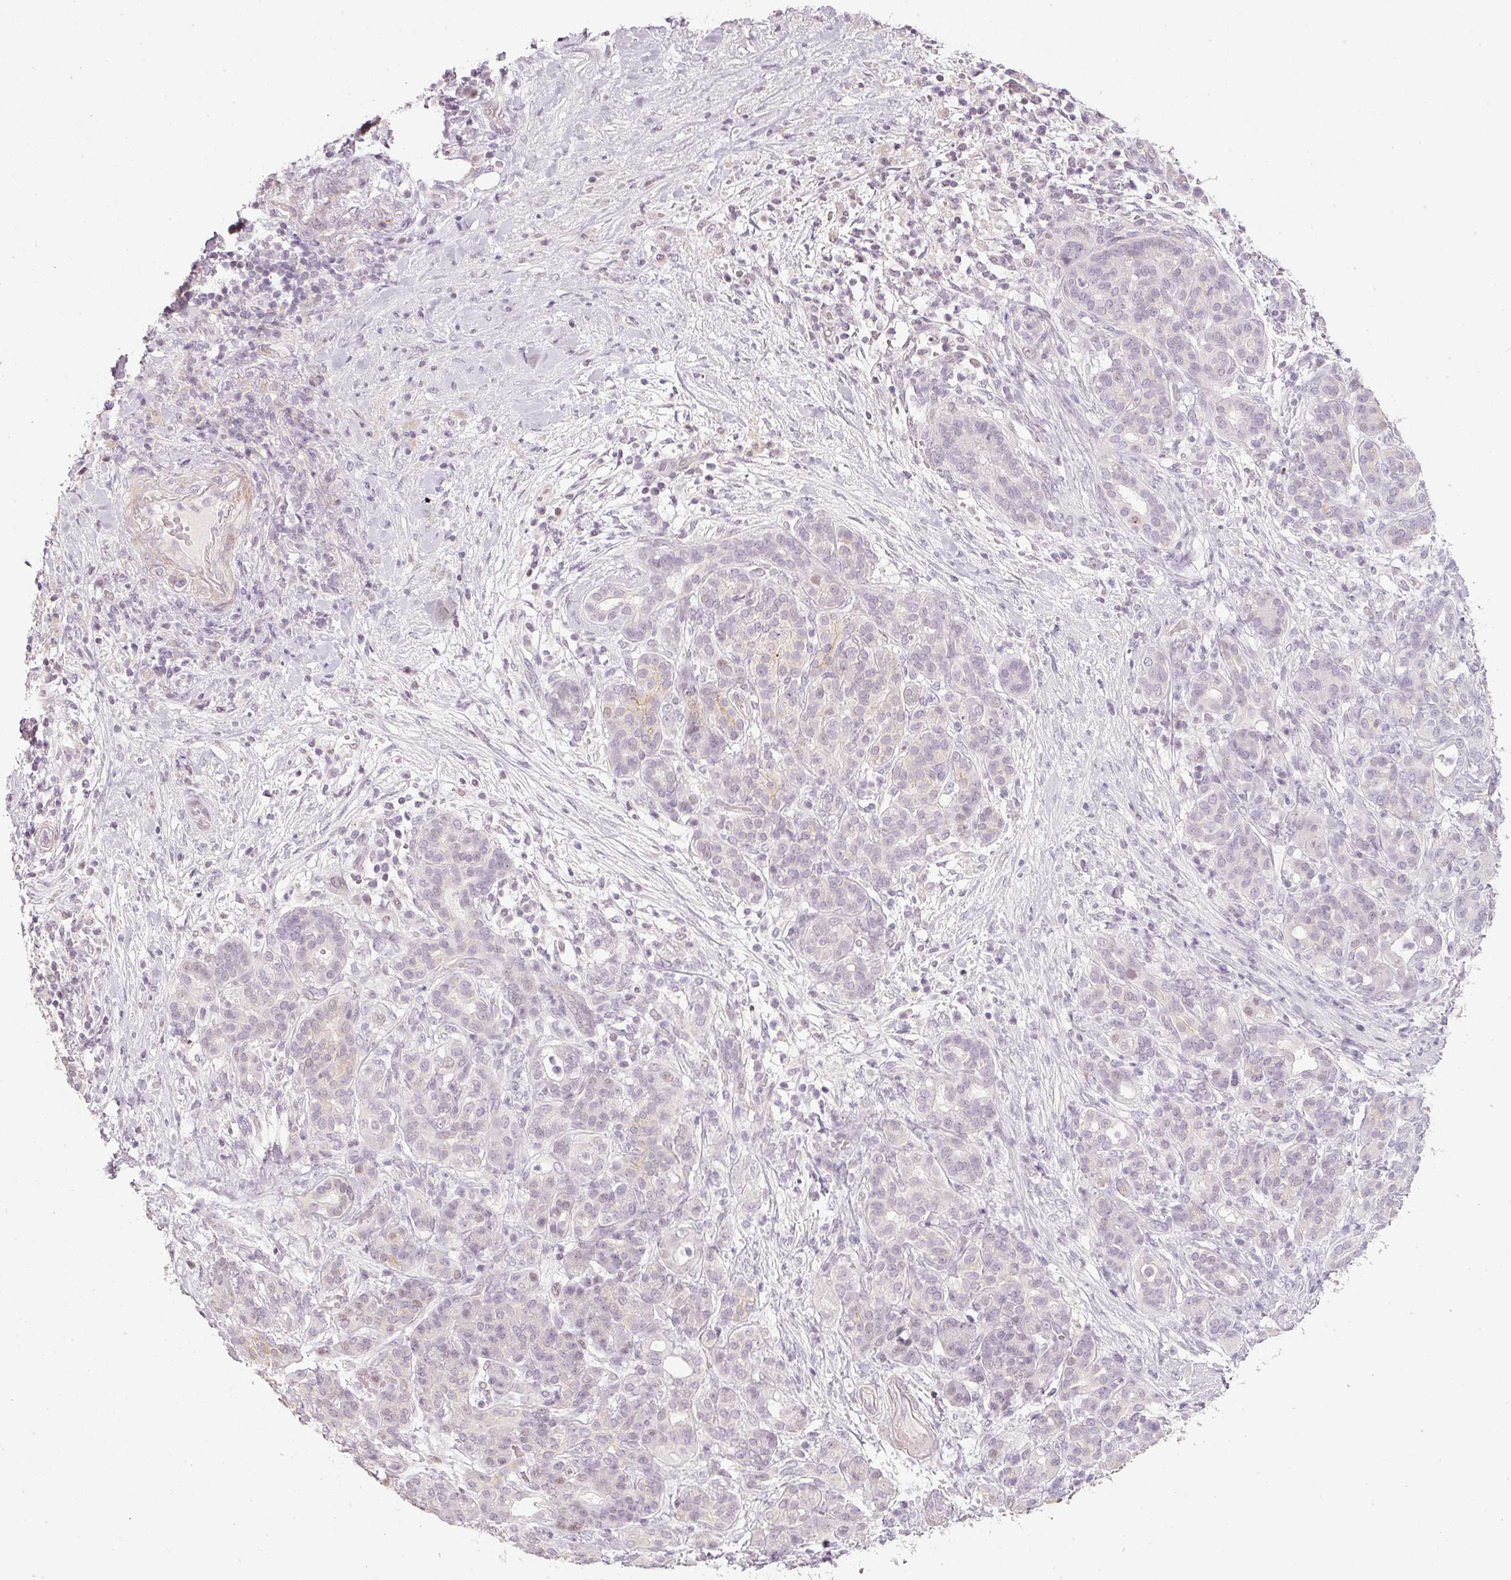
{"staining": {"intensity": "weak", "quantity": "<25%", "location": "nuclear"}, "tissue": "pancreatic cancer", "cell_type": "Tumor cells", "image_type": "cancer", "snomed": [{"axis": "morphology", "description": "Adenocarcinoma, NOS"}, {"axis": "topography", "description": "Pancreas"}], "caption": "Immunohistochemistry (IHC) of human adenocarcinoma (pancreatic) exhibits no positivity in tumor cells.", "gene": "NRDE2", "patient": {"sex": "male", "age": 44}}